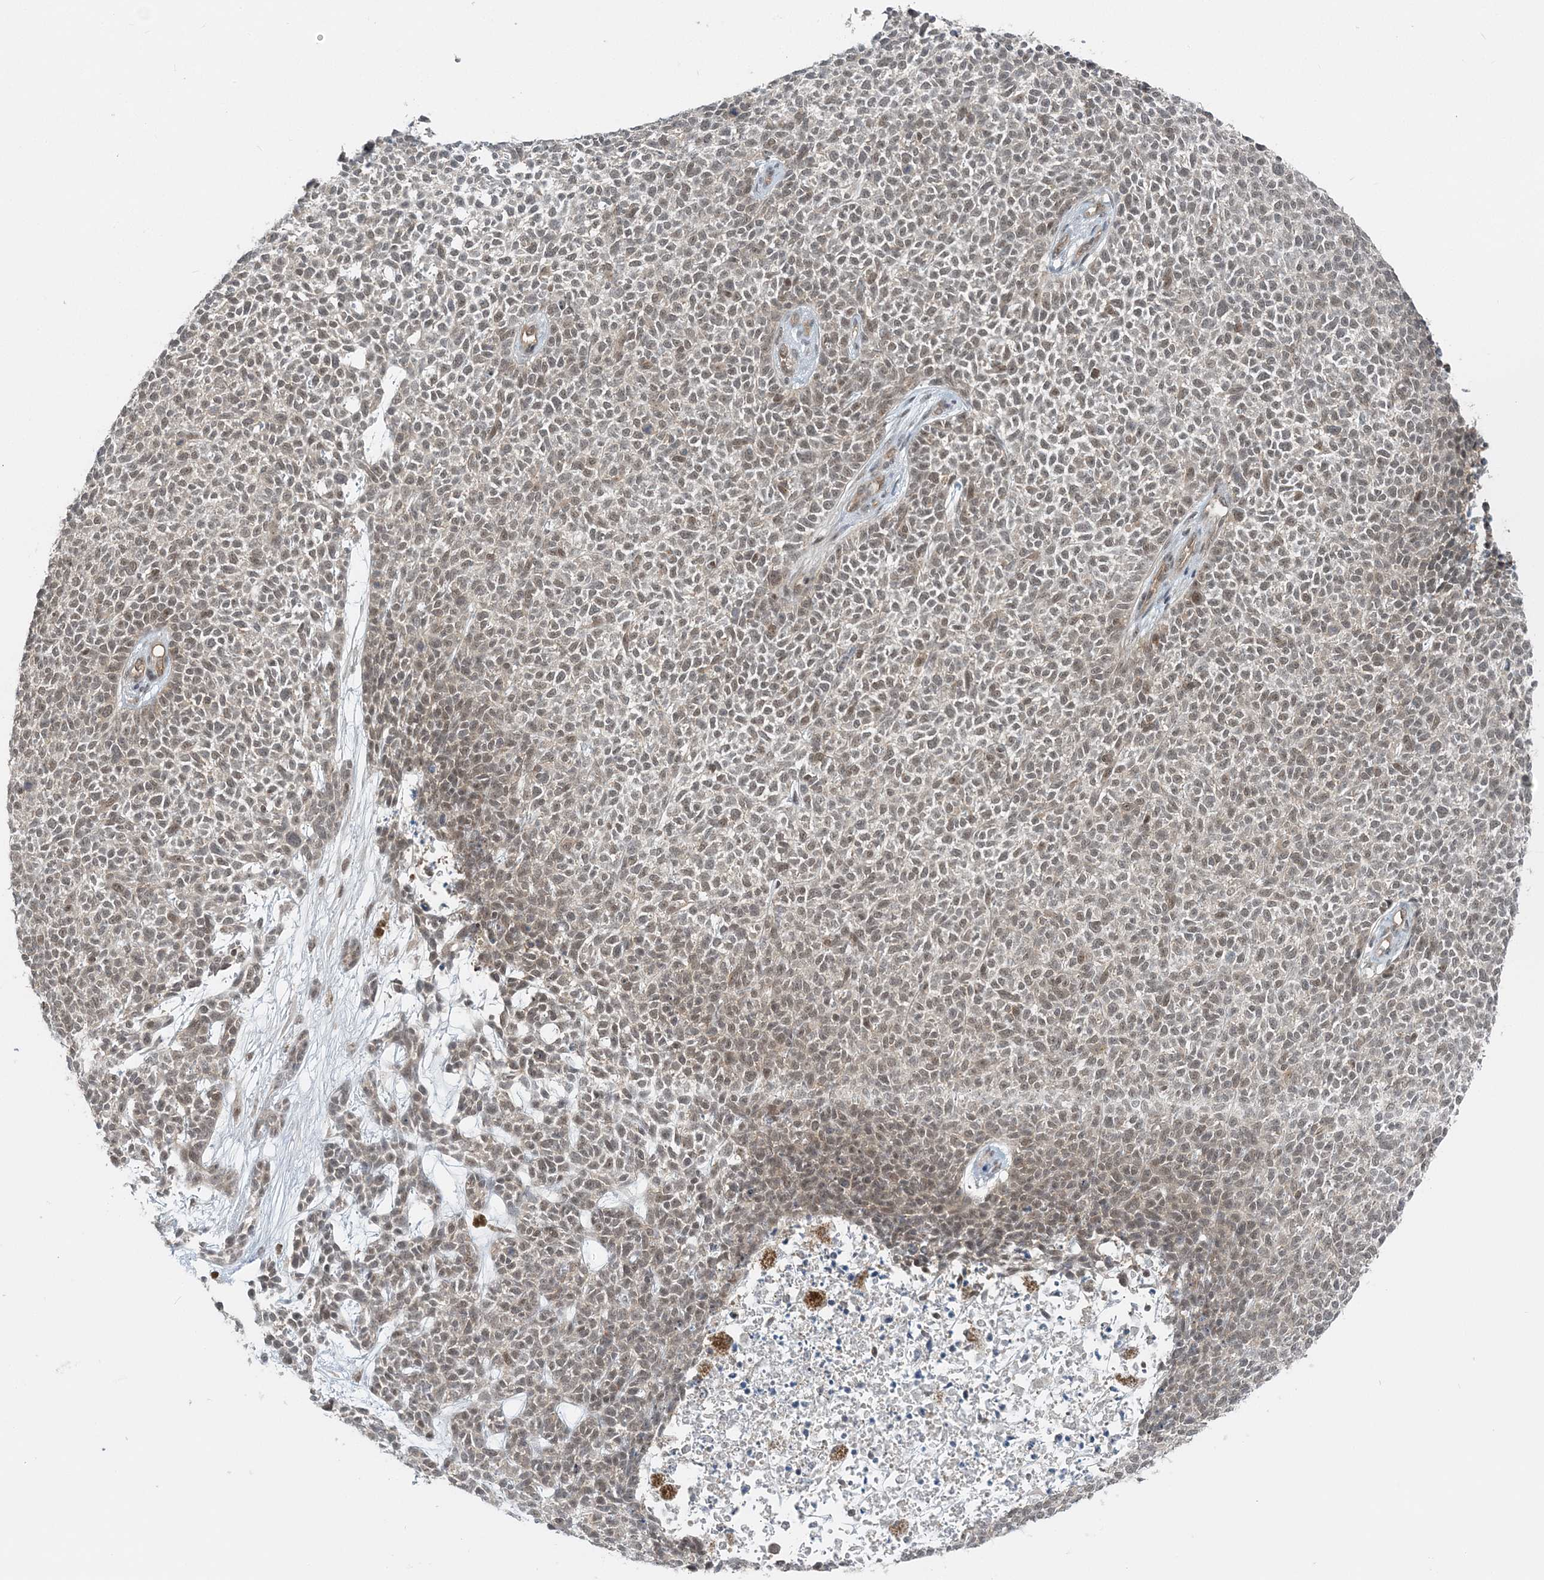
{"staining": {"intensity": "weak", "quantity": "25%-75%", "location": "nuclear"}, "tissue": "skin cancer", "cell_type": "Tumor cells", "image_type": "cancer", "snomed": [{"axis": "morphology", "description": "Basal cell carcinoma"}, {"axis": "topography", "description": "Skin"}], "caption": "Immunohistochemistry (IHC) (DAB (3,3'-diaminobenzidine)) staining of human basal cell carcinoma (skin) displays weak nuclear protein staining in about 25%-75% of tumor cells.", "gene": "ATP11A", "patient": {"sex": "female", "age": 84}}